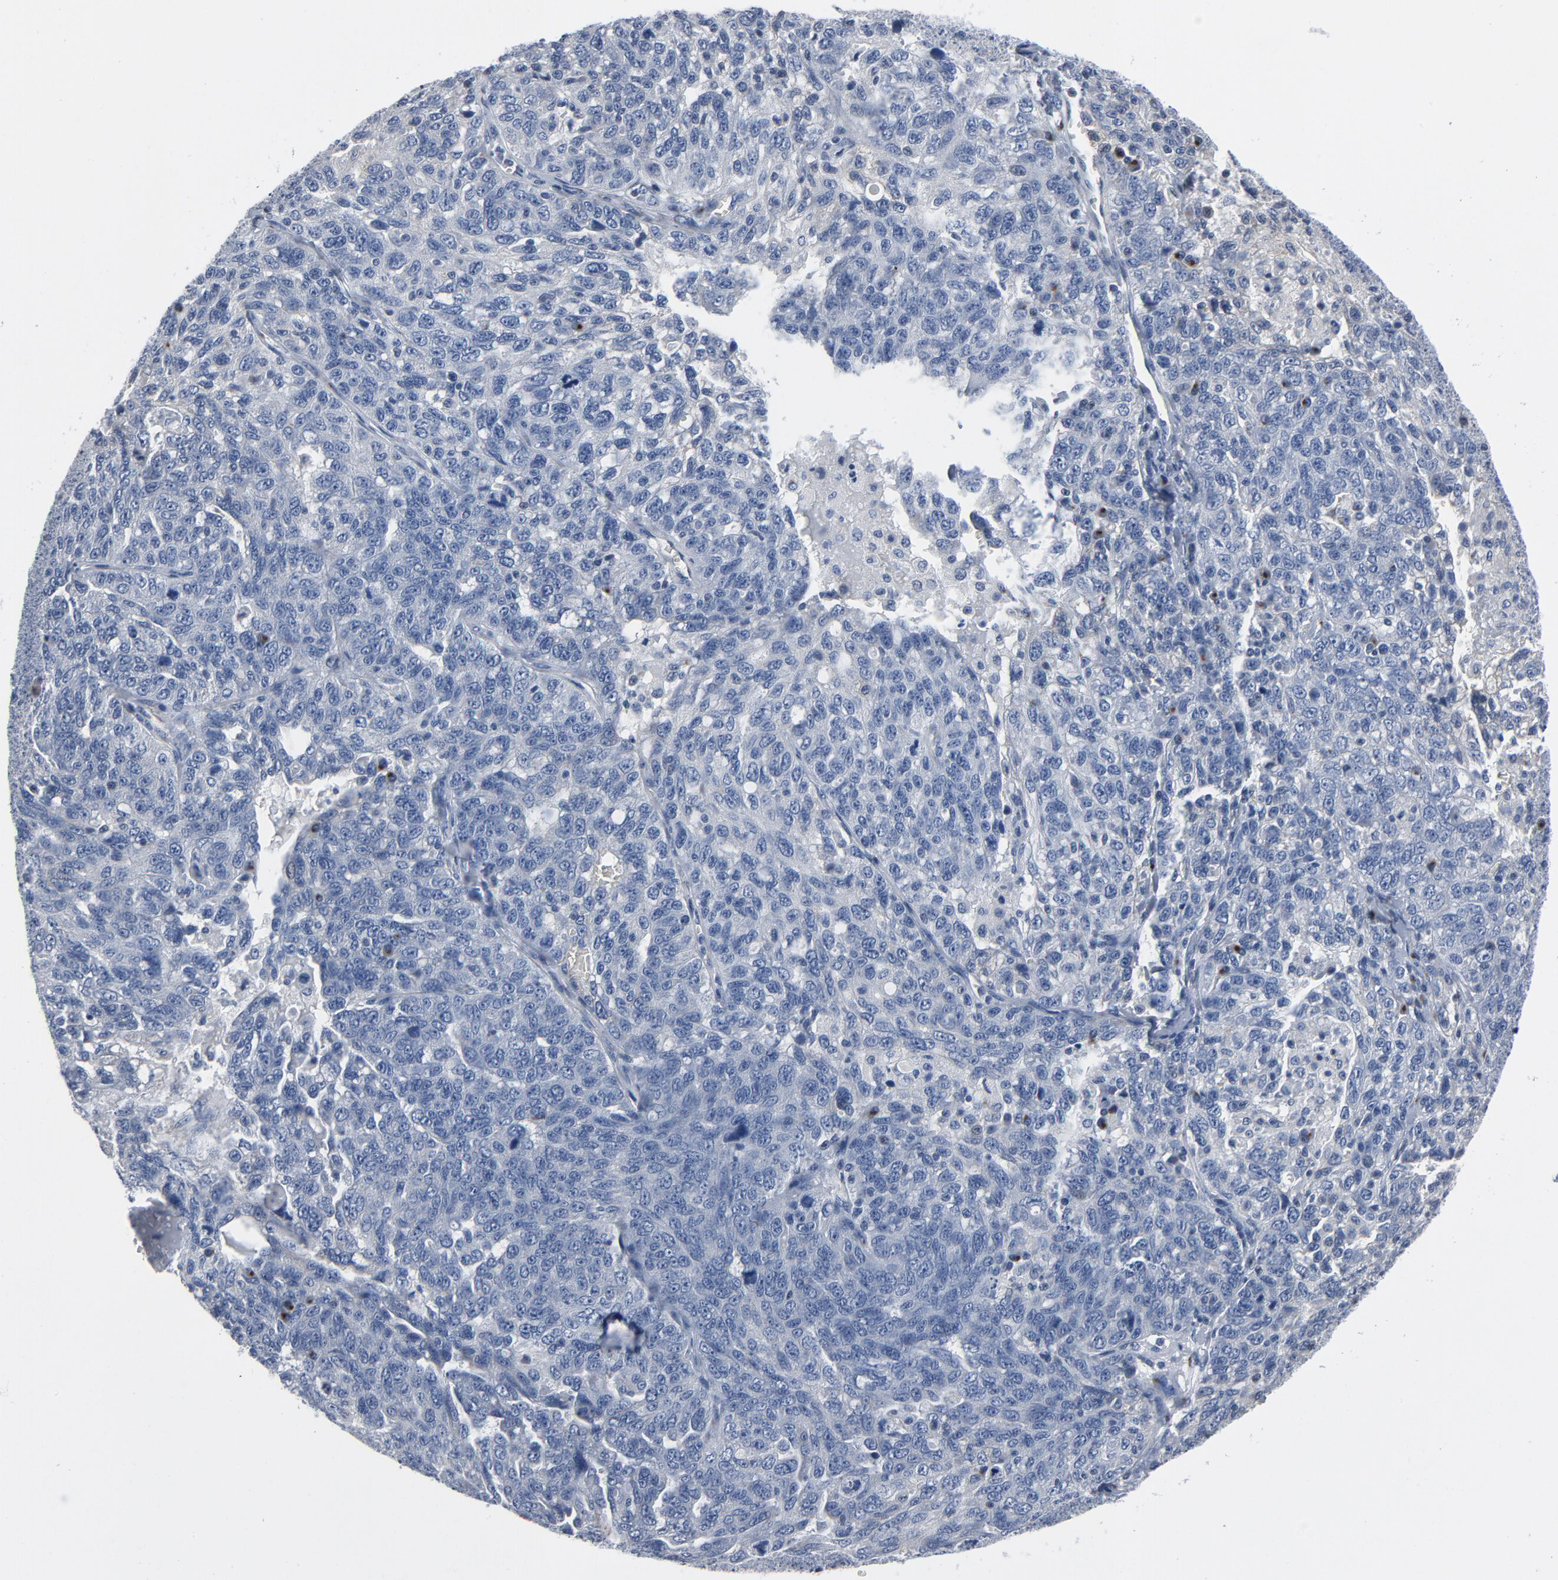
{"staining": {"intensity": "negative", "quantity": "none", "location": "none"}, "tissue": "ovarian cancer", "cell_type": "Tumor cells", "image_type": "cancer", "snomed": [{"axis": "morphology", "description": "Cystadenocarcinoma, serous, NOS"}, {"axis": "topography", "description": "Ovary"}], "caption": "DAB immunohistochemical staining of ovarian cancer displays no significant positivity in tumor cells.", "gene": "YIPF6", "patient": {"sex": "female", "age": 71}}